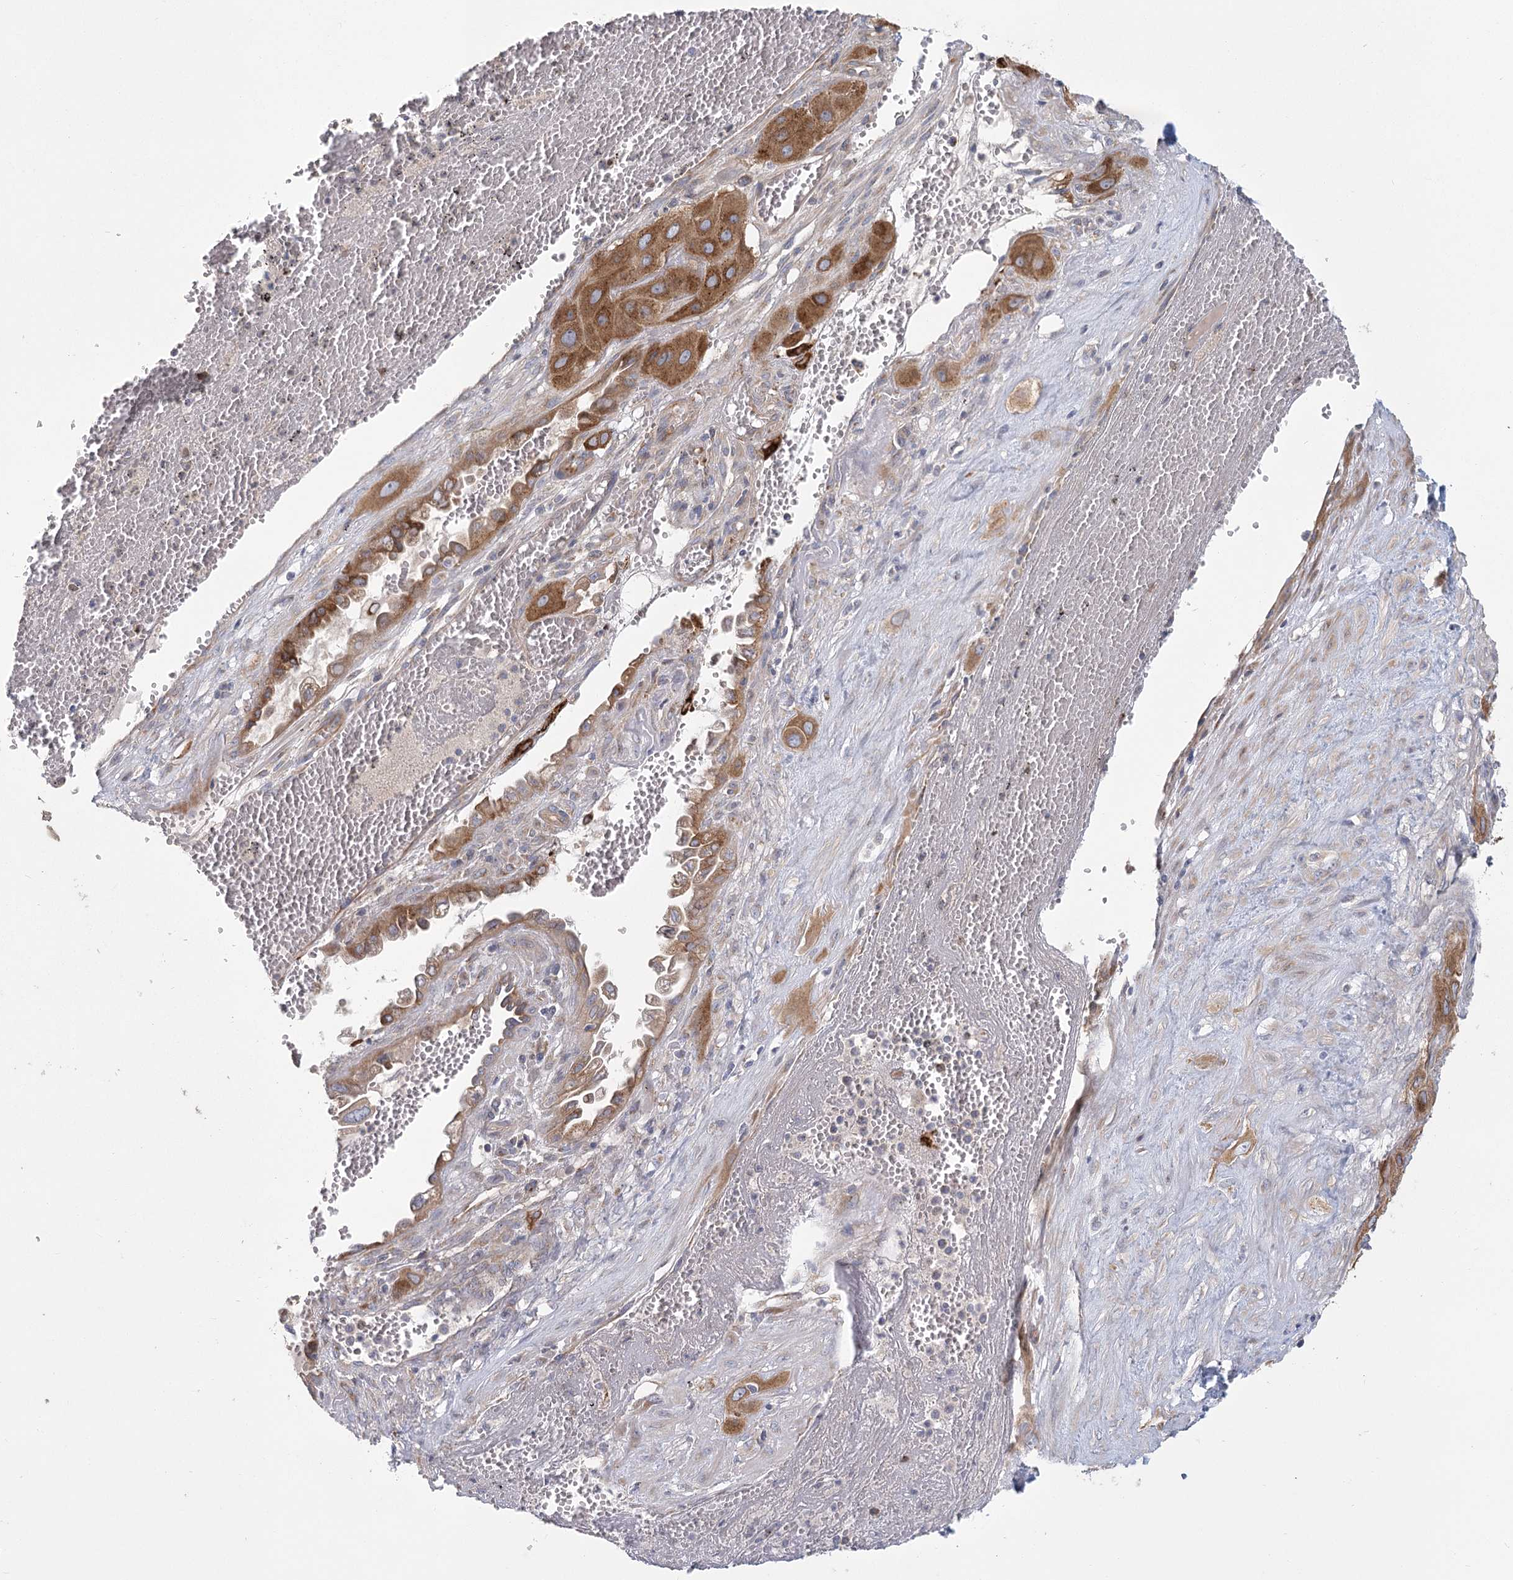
{"staining": {"intensity": "moderate", "quantity": ">75%", "location": "cytoplasmic/membranous"}, "tissue": "cervical cancer", "cell_type": "Tumor cells", "image_type": "cancer", "snomed": [{"axis": "morphology", "description": "Squamous cell carcinoma, NOS"}, {"axis": "topography", "description": "Cervix"}], "caption": "IHC staining of squamous cell carcinoma (cervical), which displays medium levels of moderate cytoplasmic/membranous positivity in about >75% of tumor cells indicating moderate cytoplasmic/membranous protein staining. The staining was performed using DAB (3,3'-diaminobenzidine) (brown) for protein detection and nuclei were counterstained in hematoxylin (blue).", "gene": "CNTLN", "patient": {"sex": "female", "age": 34}}